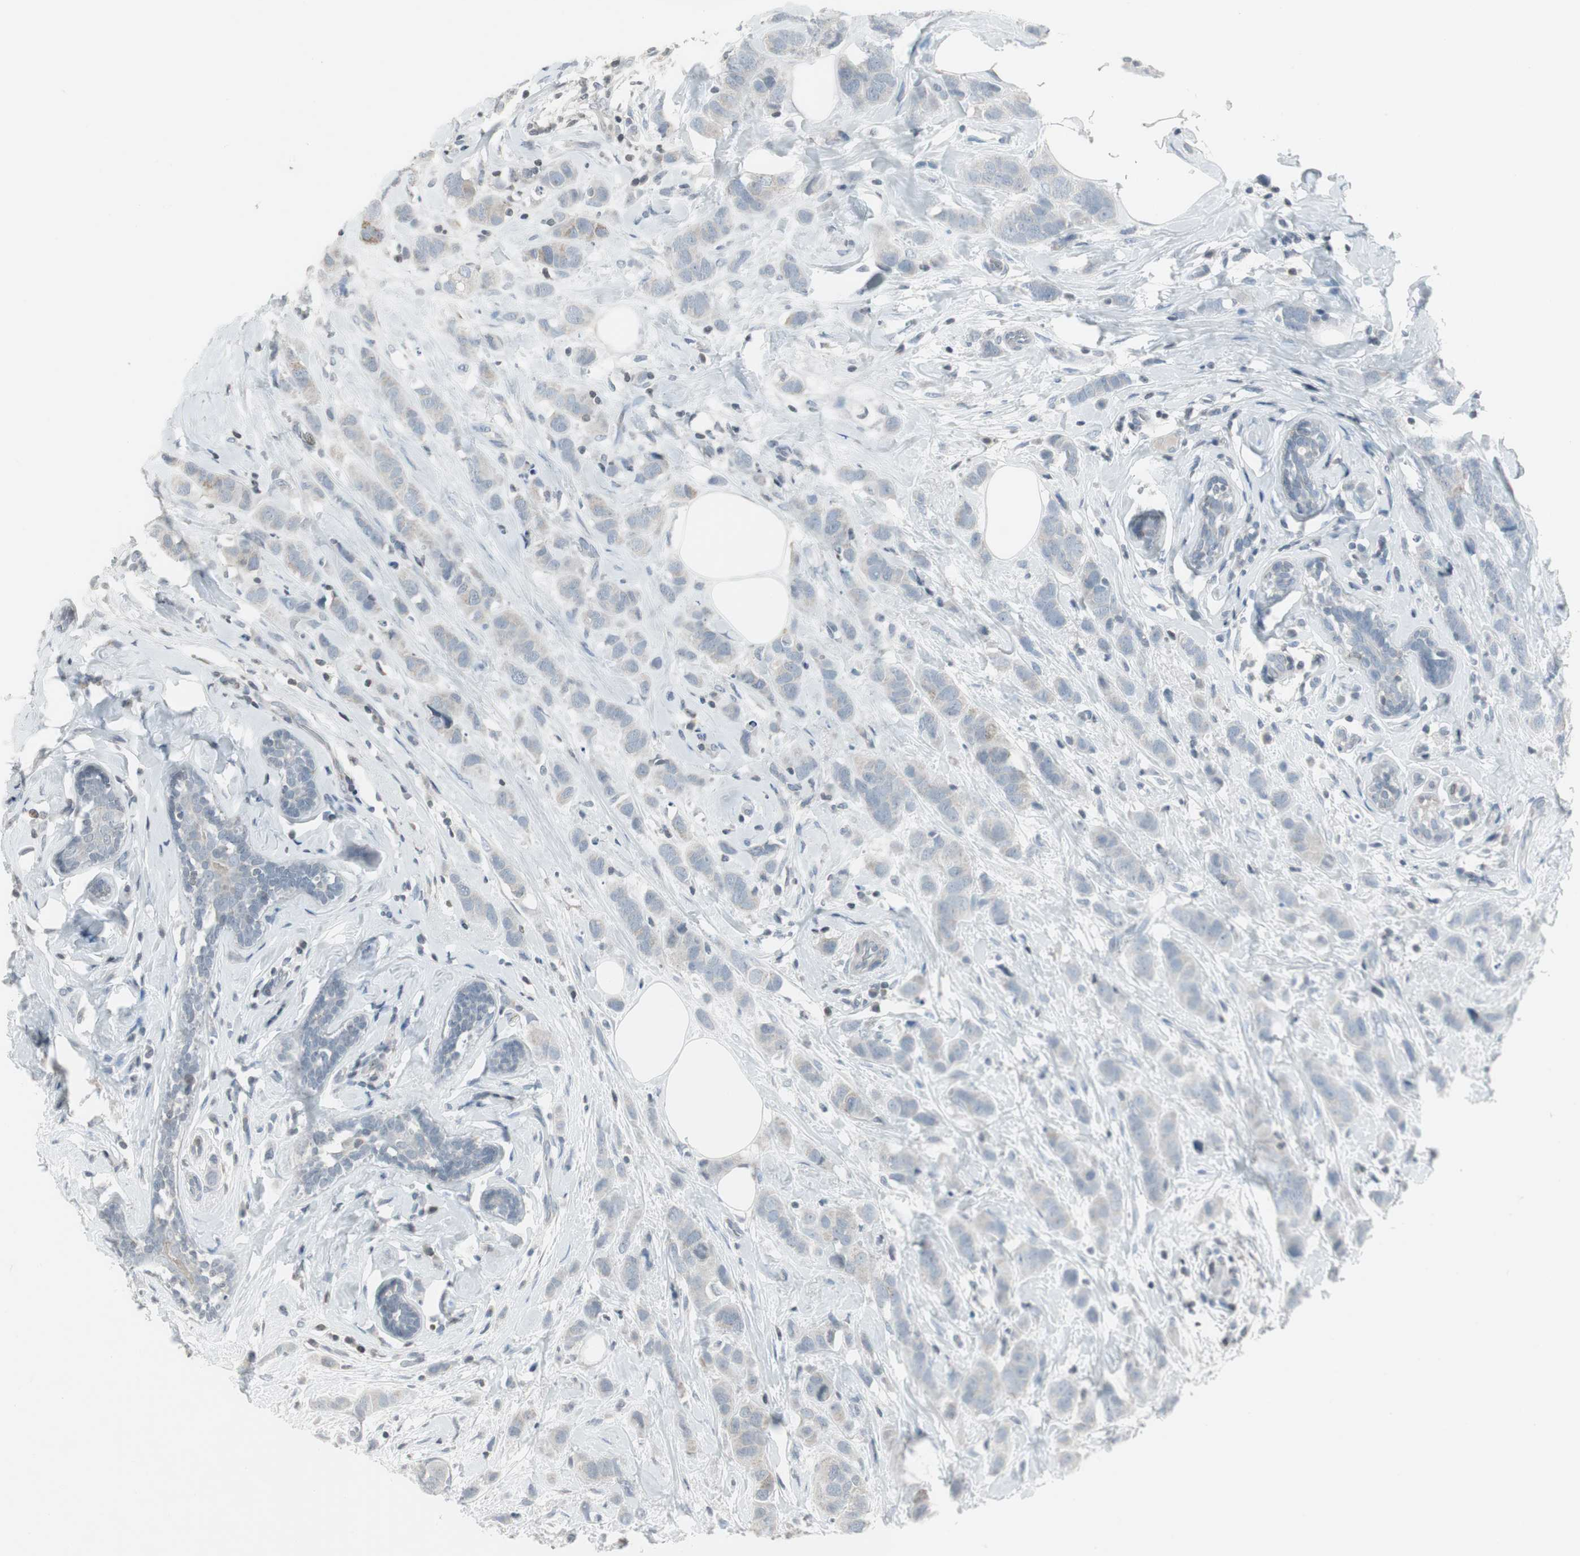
{"staining": {"intensity": "weak", "quantity": "<25%", "location": "cytoplasmic/membranous"}, "tissue": "breast cancer", "cell_type": "Tumor cells", "image_type": "cancer", "snomed": [{"axis": "morphology", "description": "Normal tissue, NOS"}, {"axis": "morphology", "description": "Duct carcinoma"}, {"axis": "topography", "description": "Breast"}], "caption": "DAB (3,3'-diaminobenzidine) immunohistochemical staining of human breast cancer (intraductal carcinoma) demonstrates no significant staining in tumor cells. (DAB (3,3'-diaminobenzidine) immunohistochemistry (IHC), high magnification).", "gene": "ARG2", "patient": {"sex": "female", "age": 50}}